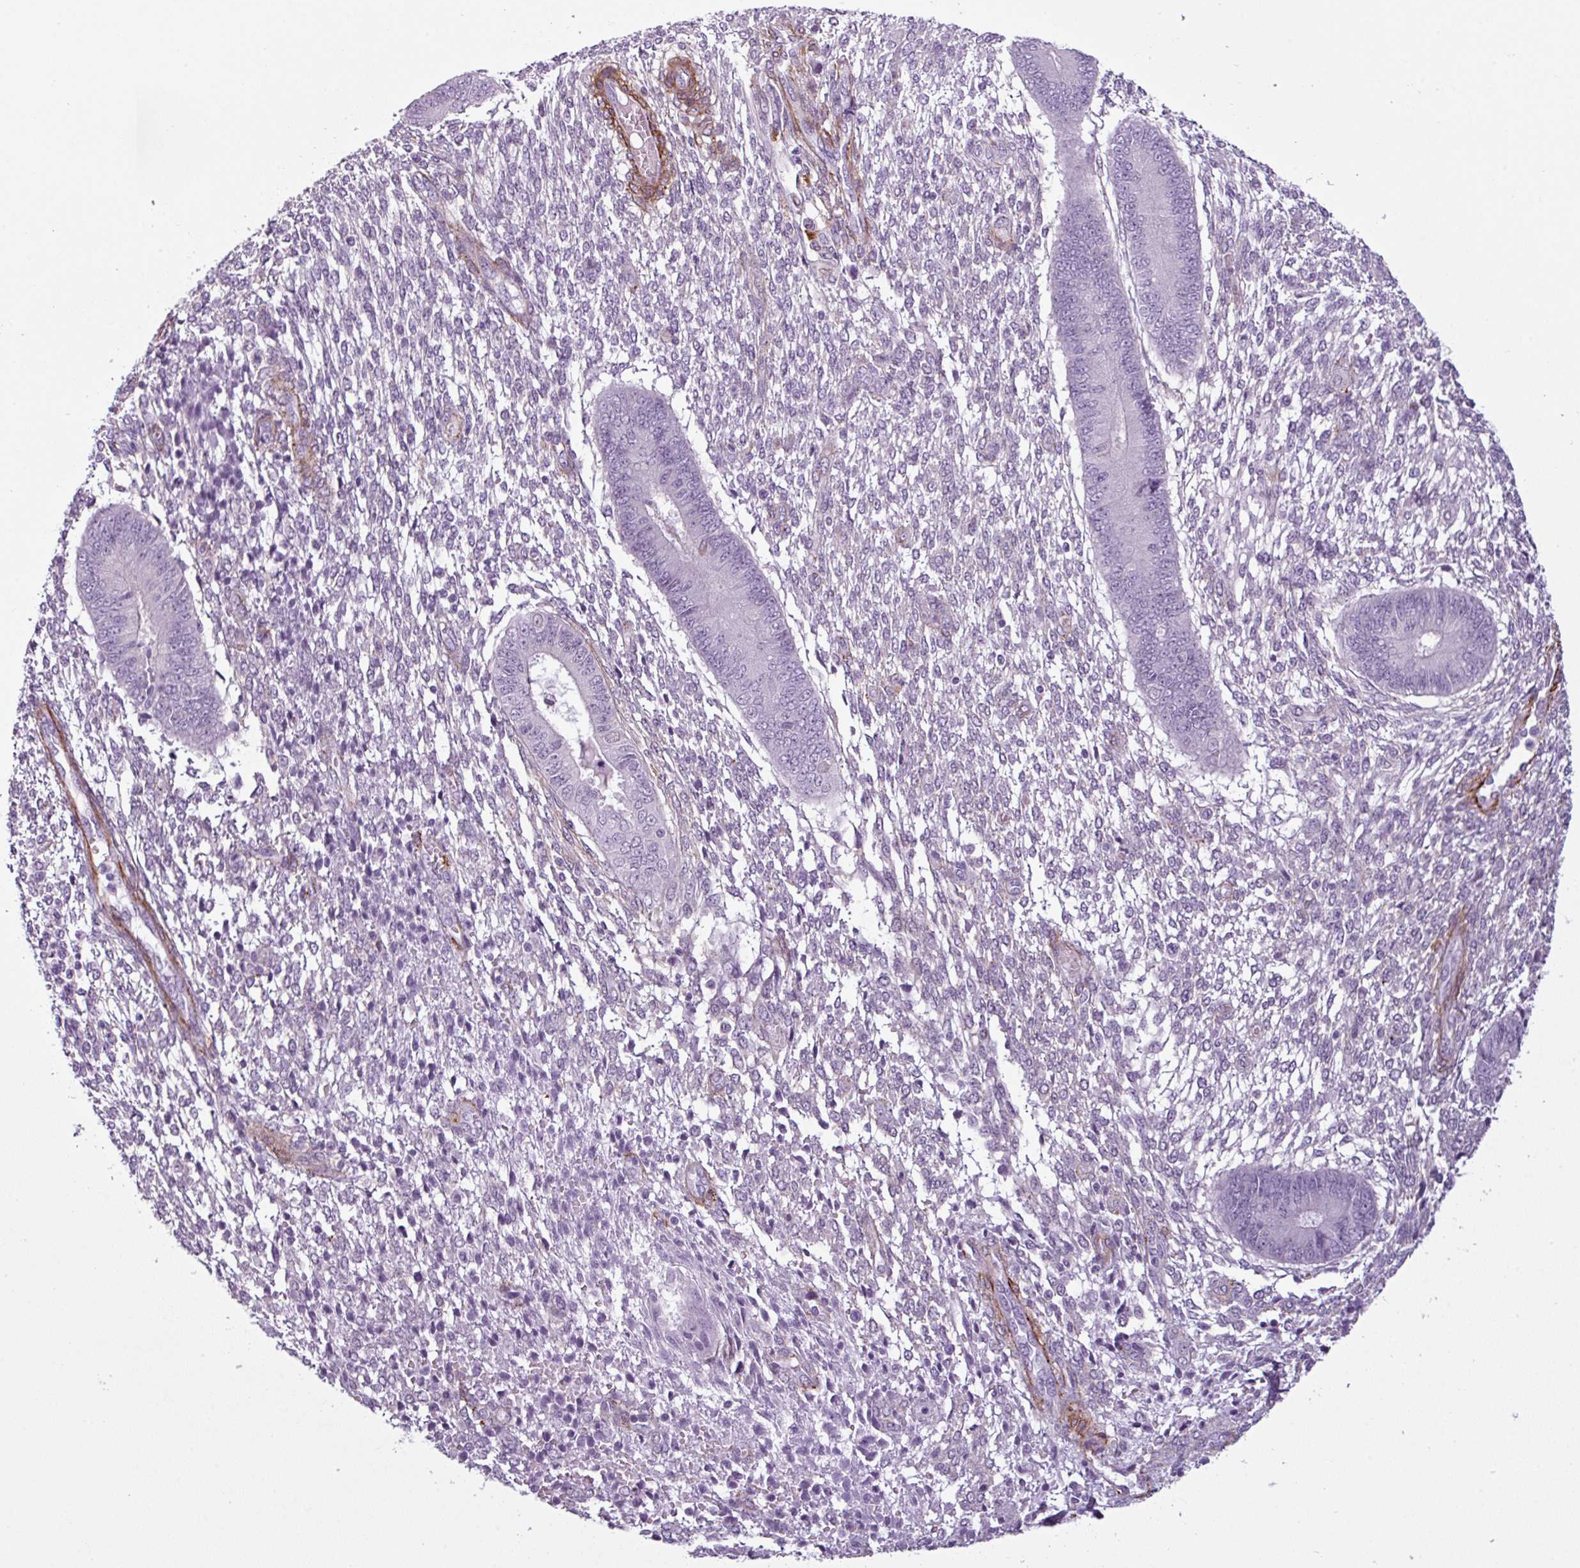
{"staining": {"intensity": "negative", "quantity": "none", "location": "none"}, "tissue": "endometrium", "cell_type": "Cells in endometrial stroma", "image_type": "normal", "snomed": [{"axis": "morphology", "description": "Normal tissue, NOS"}, {"axis": "topography", "description": "Endometrium"}], "caption": "Unremarkable endometrium was stained to show a protein in brown. There is no significant positivity in cells in endometrial stroma.", "gene": "ATP10A", "patient": {"sex": "female", "age": 49}}